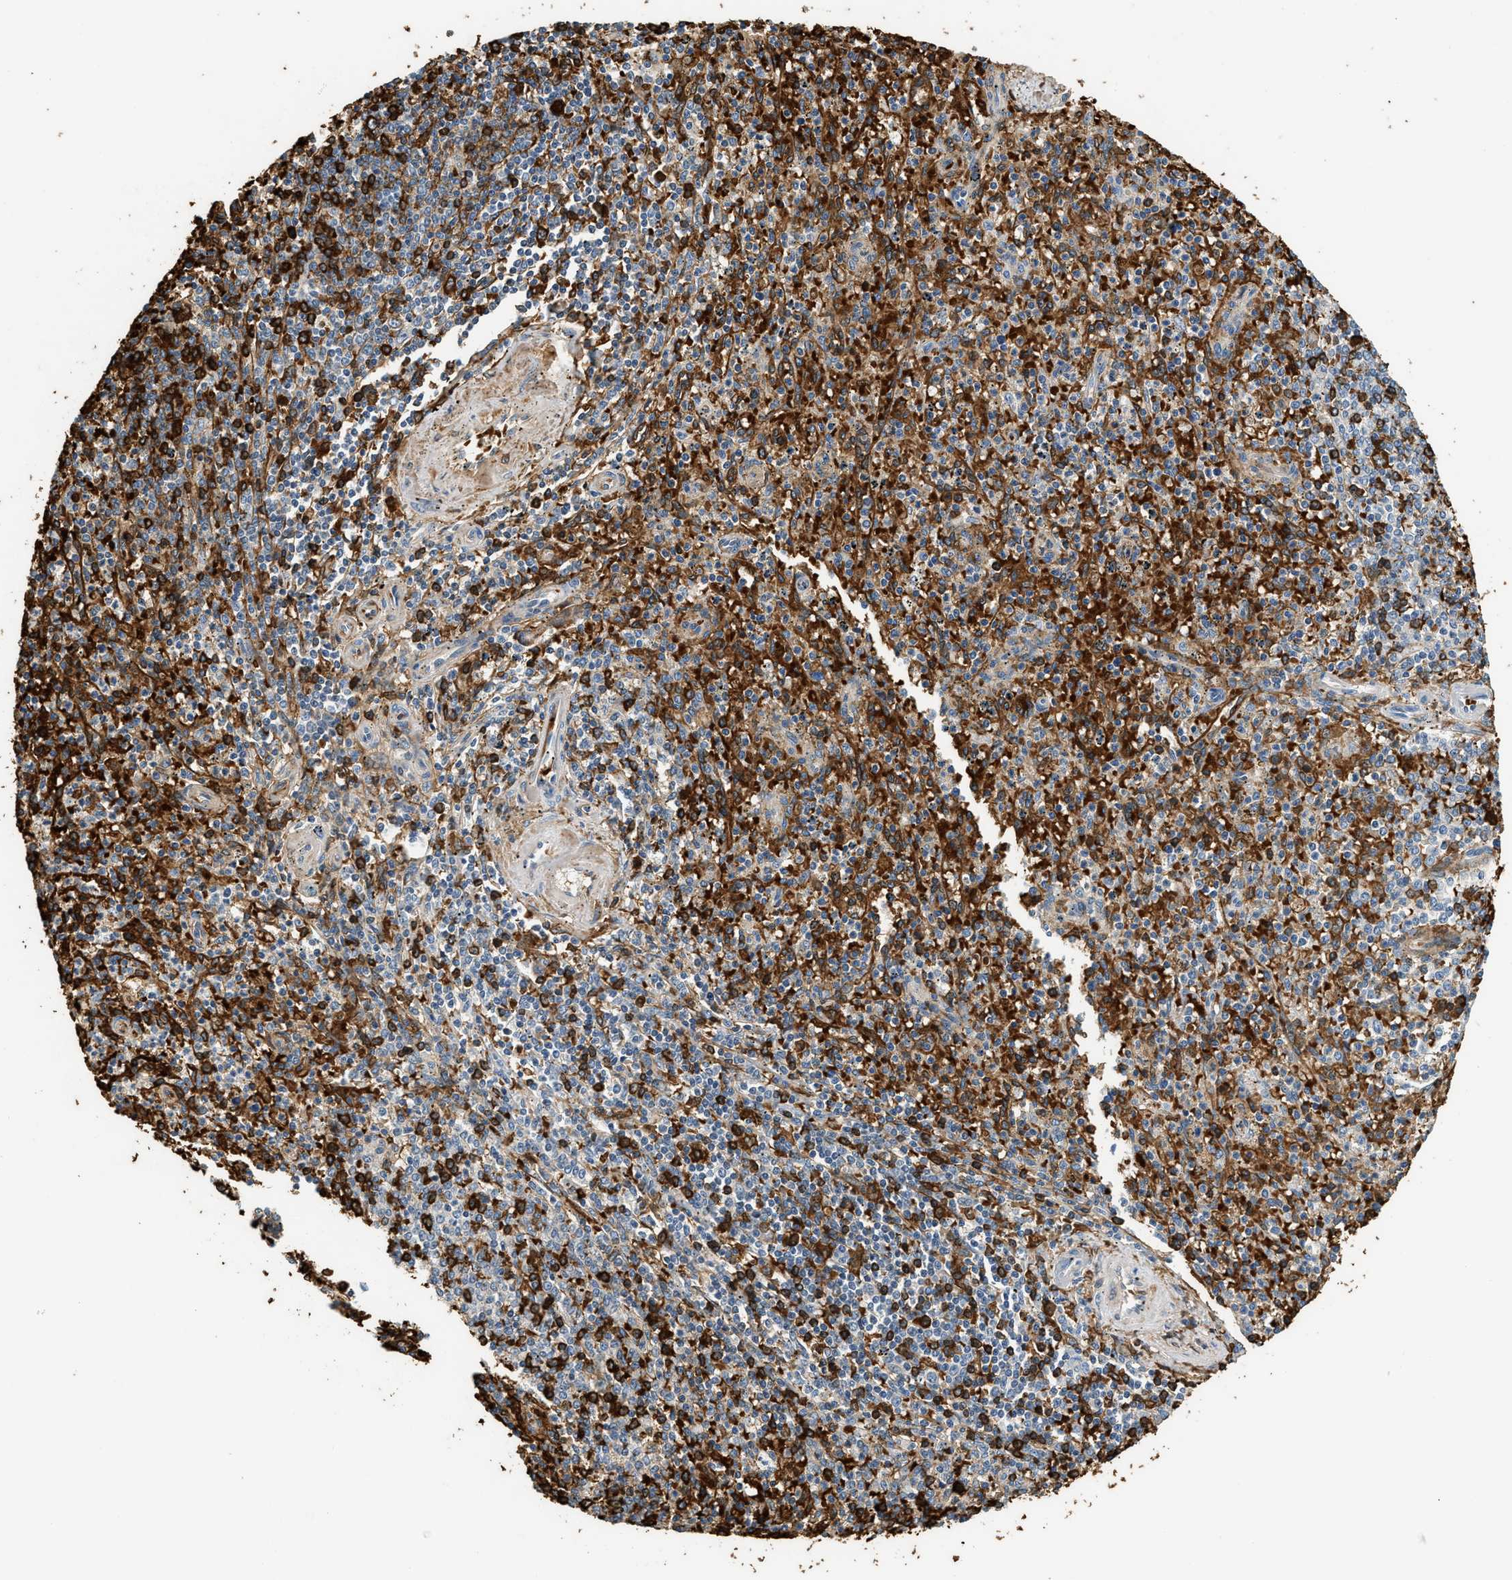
{"staining": {"intensity": "strong", "quantity": "<25%", "location": "cytoplasmic/membranous"}, "tissue": "spleen", "cell_type": "Cells in red pulp", "image_type": "normal", "snomed": [{"axis": "morphology", "description": "Normal tissue, NOS"}, {"axis": "topography", "description": "Spleen"}], "caption": "The image shows immunohistochemical staining of normal spleen. There is strong cytoplasmic/membranous staining is seen in approximately <25% of cells in red pulp. (DAB IHC with brightfield microscopy, high magnification).", "gene": "CYTH2", "patient": {"sex": "male", "age": 72}}